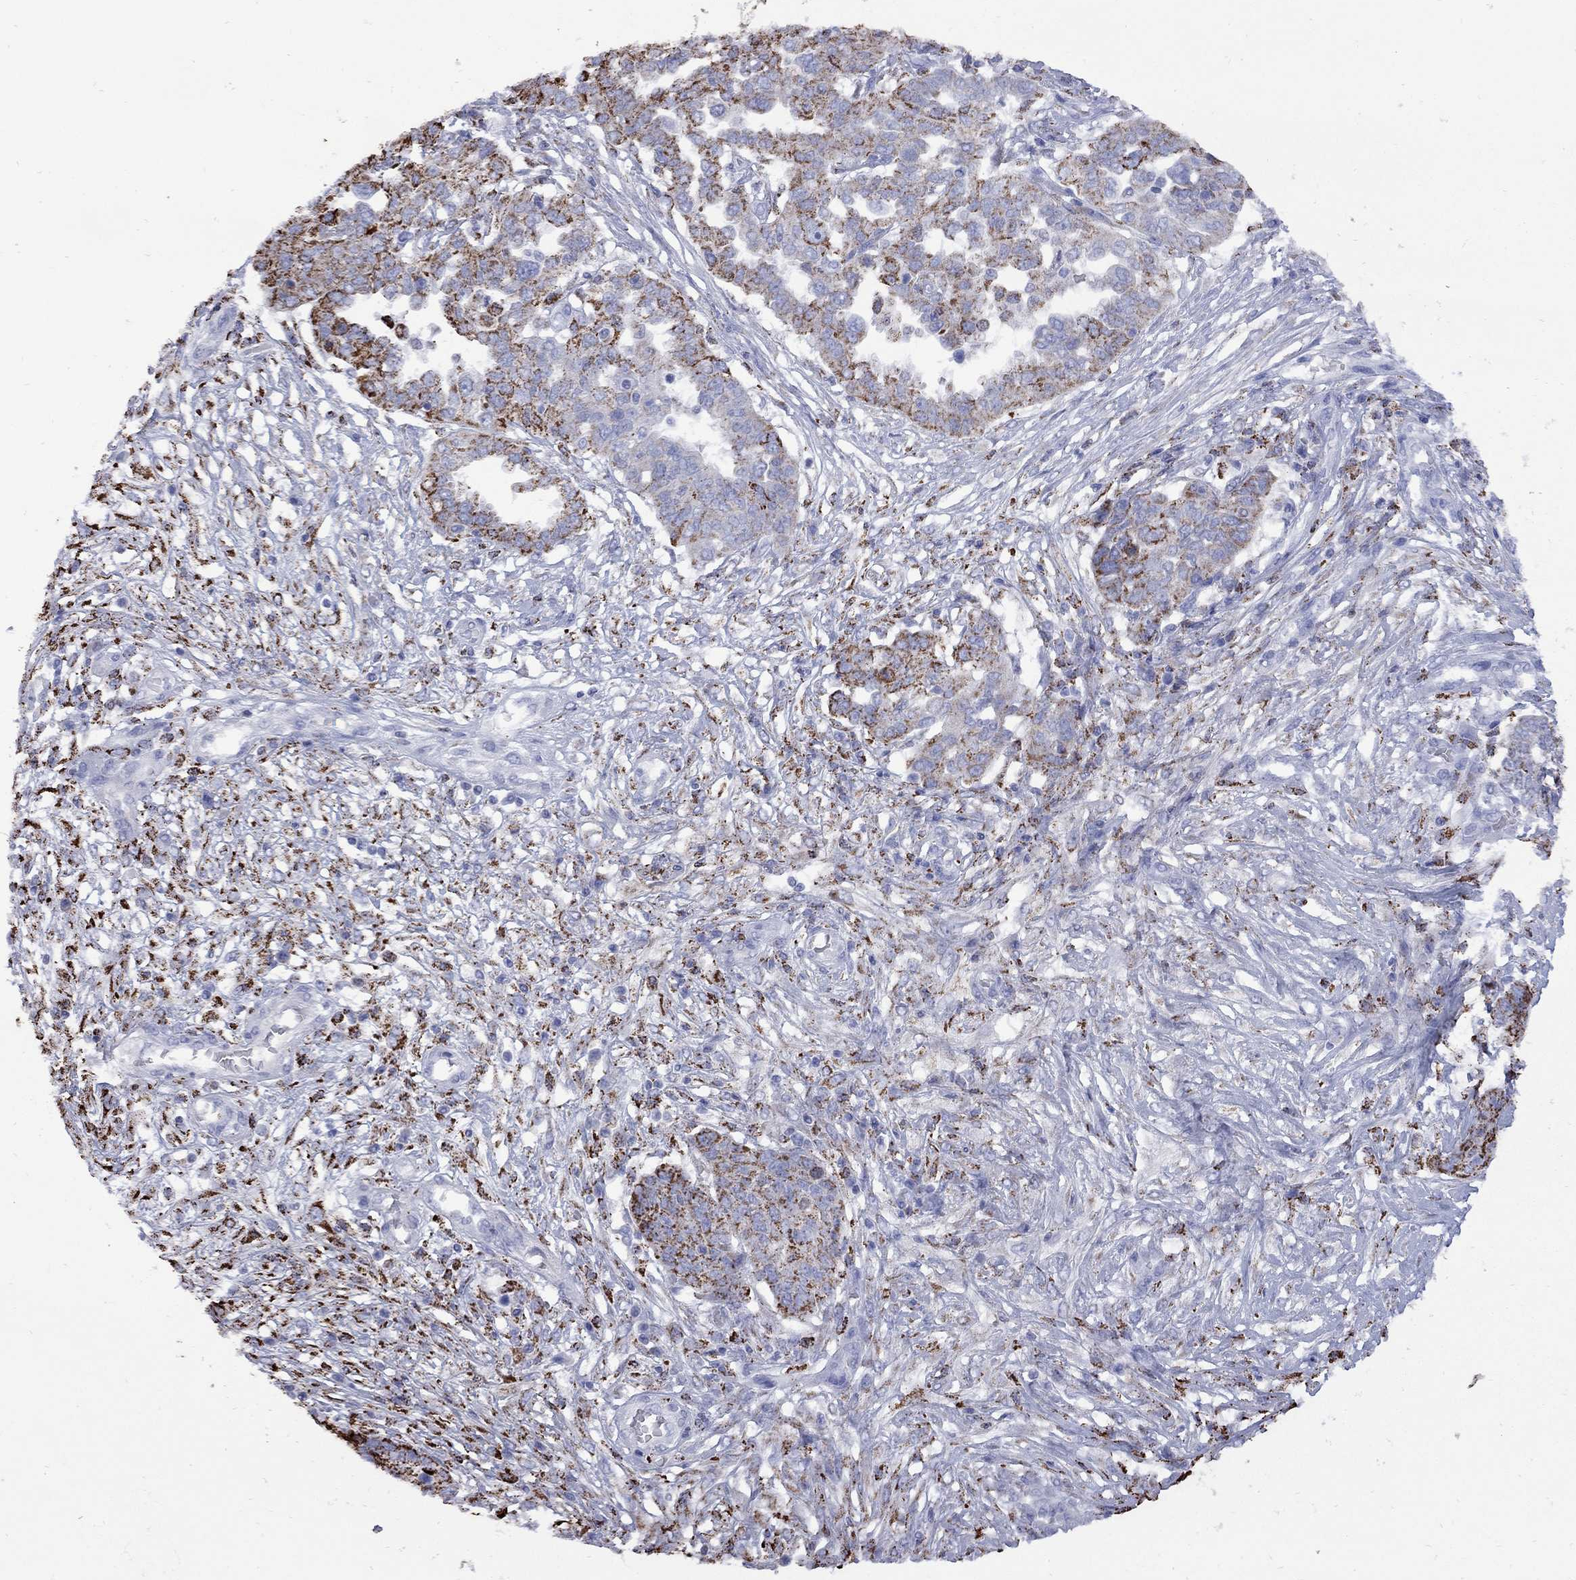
{"staining": {"intensity": "strong", "quantity": "25%-75%", "location": "cytoplasmic/membranous"}, "tissue": "ovarian cancer", "cell_type": "Tumor cells", "image_type": "cancer", "snomed": [{"axis": "morphology", "description": "Cystadenocarcinoma, serous, NOS"}, {"axis": "topography", "description": "Ovary"}], "caption": "Immunohistochemical staining of human serous cystadenocarcinoma (ovarian) reveals strong cytoplasmic/membranous protein positivity in approximately 25%-75% of tumor cells. Ihc stains the protein of interest in brown and the nuclei are stained blue.", "gene": "SESTD1", "patient": {"sex": "female", "age": 67}}